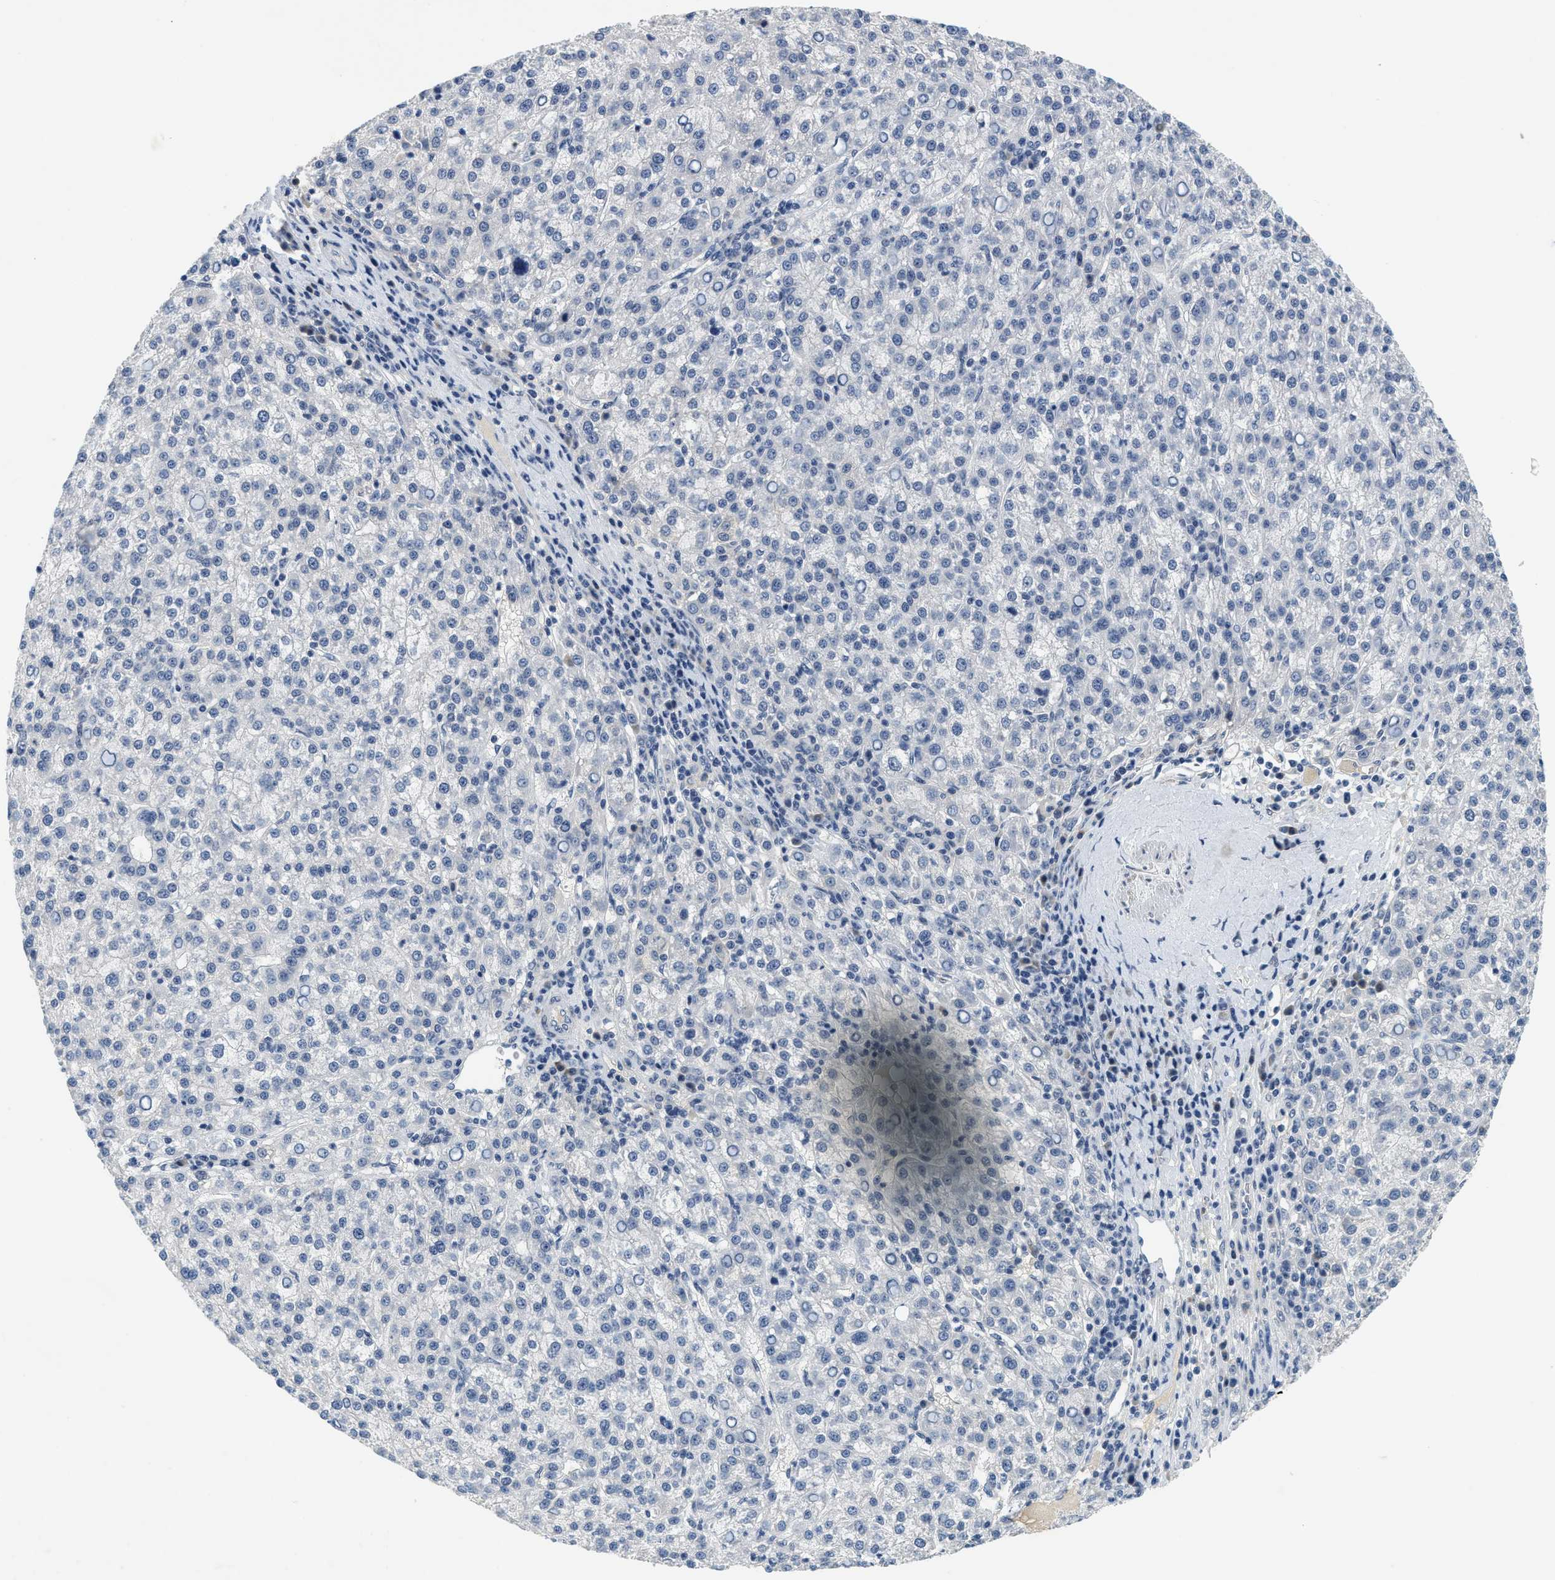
{"staining": {"intensity": "negative", "quantity": "none", "location": "none"}, "tissue": "liver cancer", "cell_type": "Tumor cells", "image_type": "cancer", "snomed": [{"axis": "morphology", "description": "Carcinoma, Hepatocellular, NOS"}, {"axis": "topography", "description": "Liver"}], "caption": "An immunohistochemistry (IHC) histopathology image of liver cancer is shown. There is no staining in tumor cells of liver cancer.", "gene": "MZF1", "patient": {"sex": "female", "age": 58}}